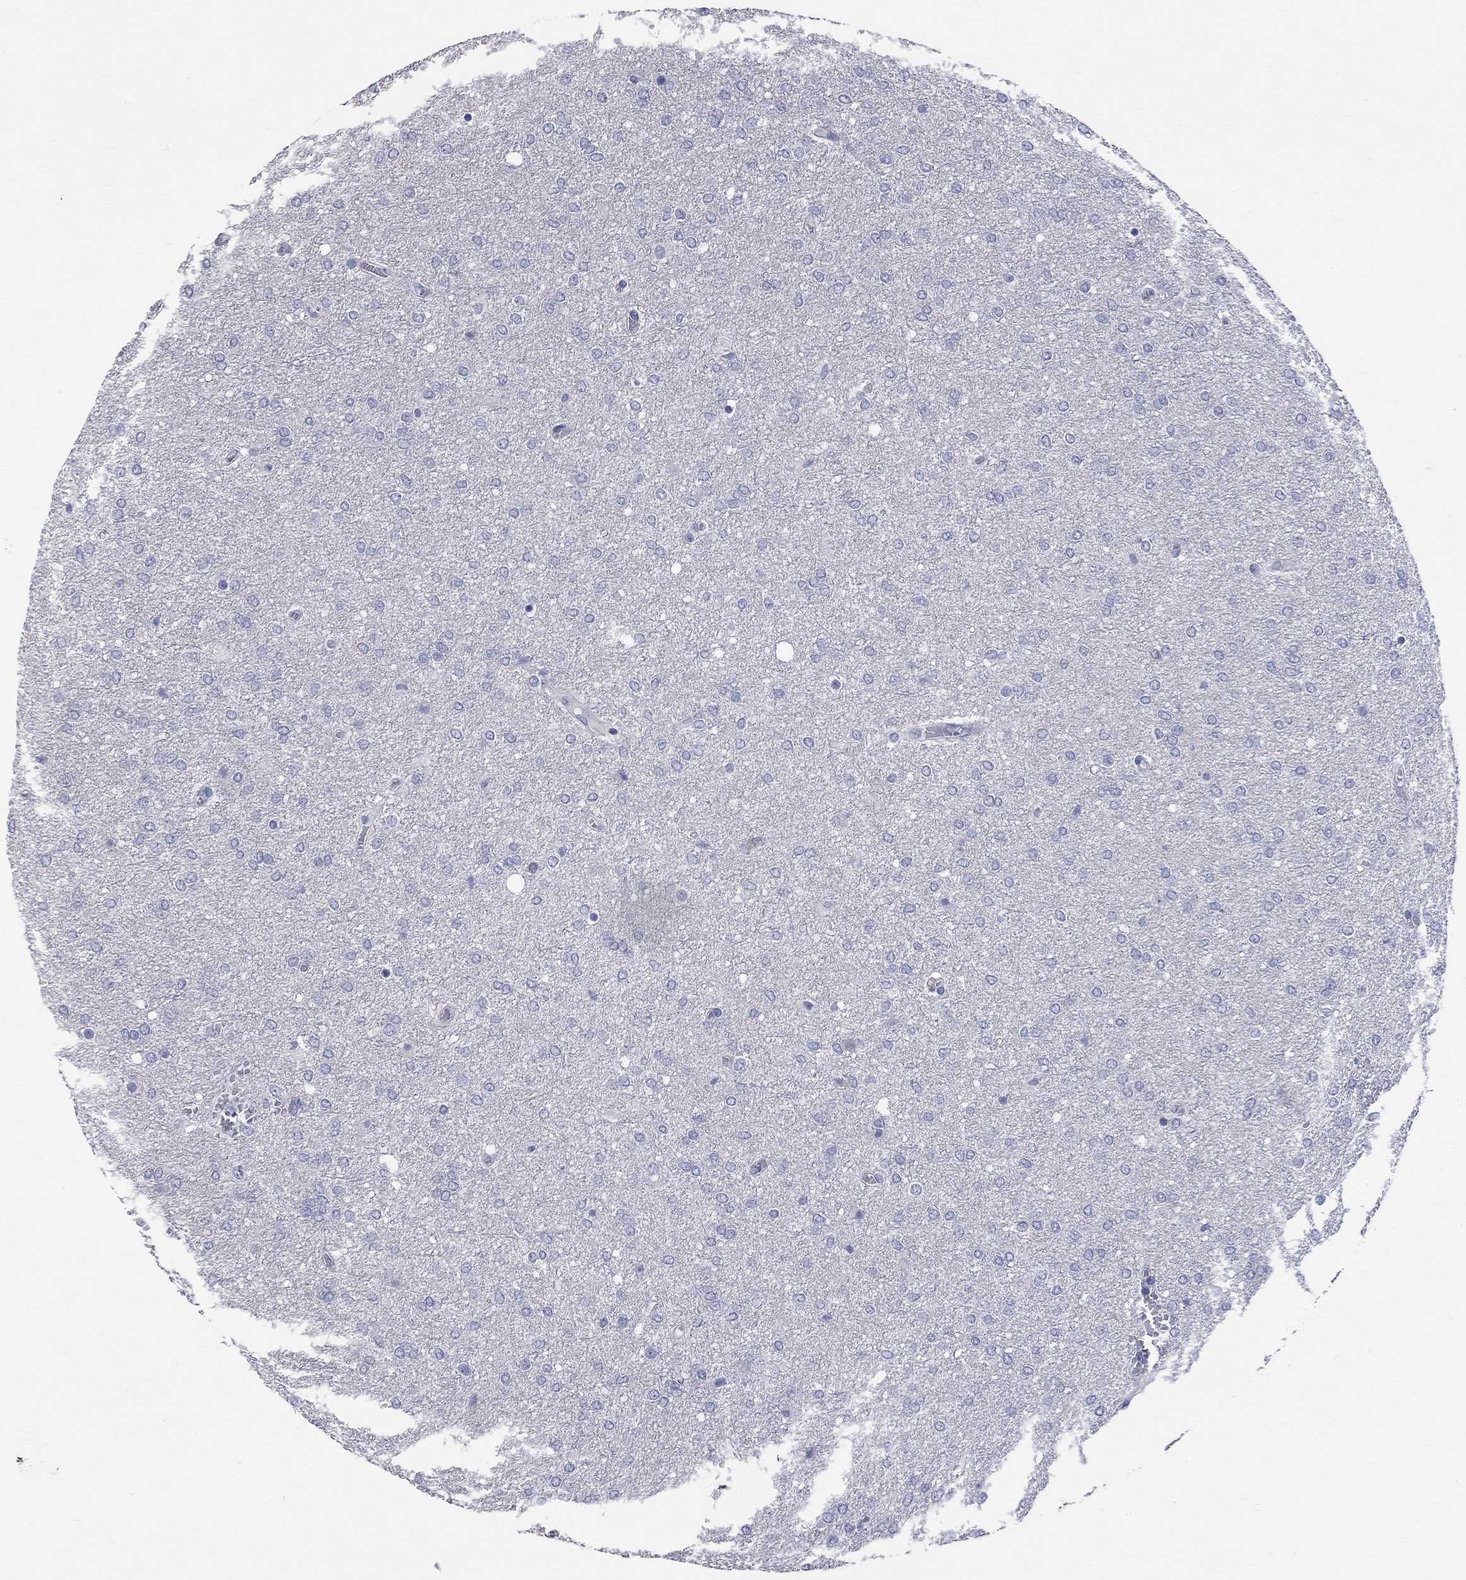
{"staining": {"intensity": "negative", "quantity": "none", "location": "none"}, "tissue": "glioma", "cell_type": "Tumor cells", "image_type": "cancer", "snomed": [{"axis": "morphology", "description": "Glioma, malignant, High grade"}, {"axis": "topography", "description": "Brain"}], "caption": "This is an IHC photomicrograph of glioma. There is no positivity in tumor cells.", "gene": "FAM221B", "patient": {"sex": "female", "age": 61}}